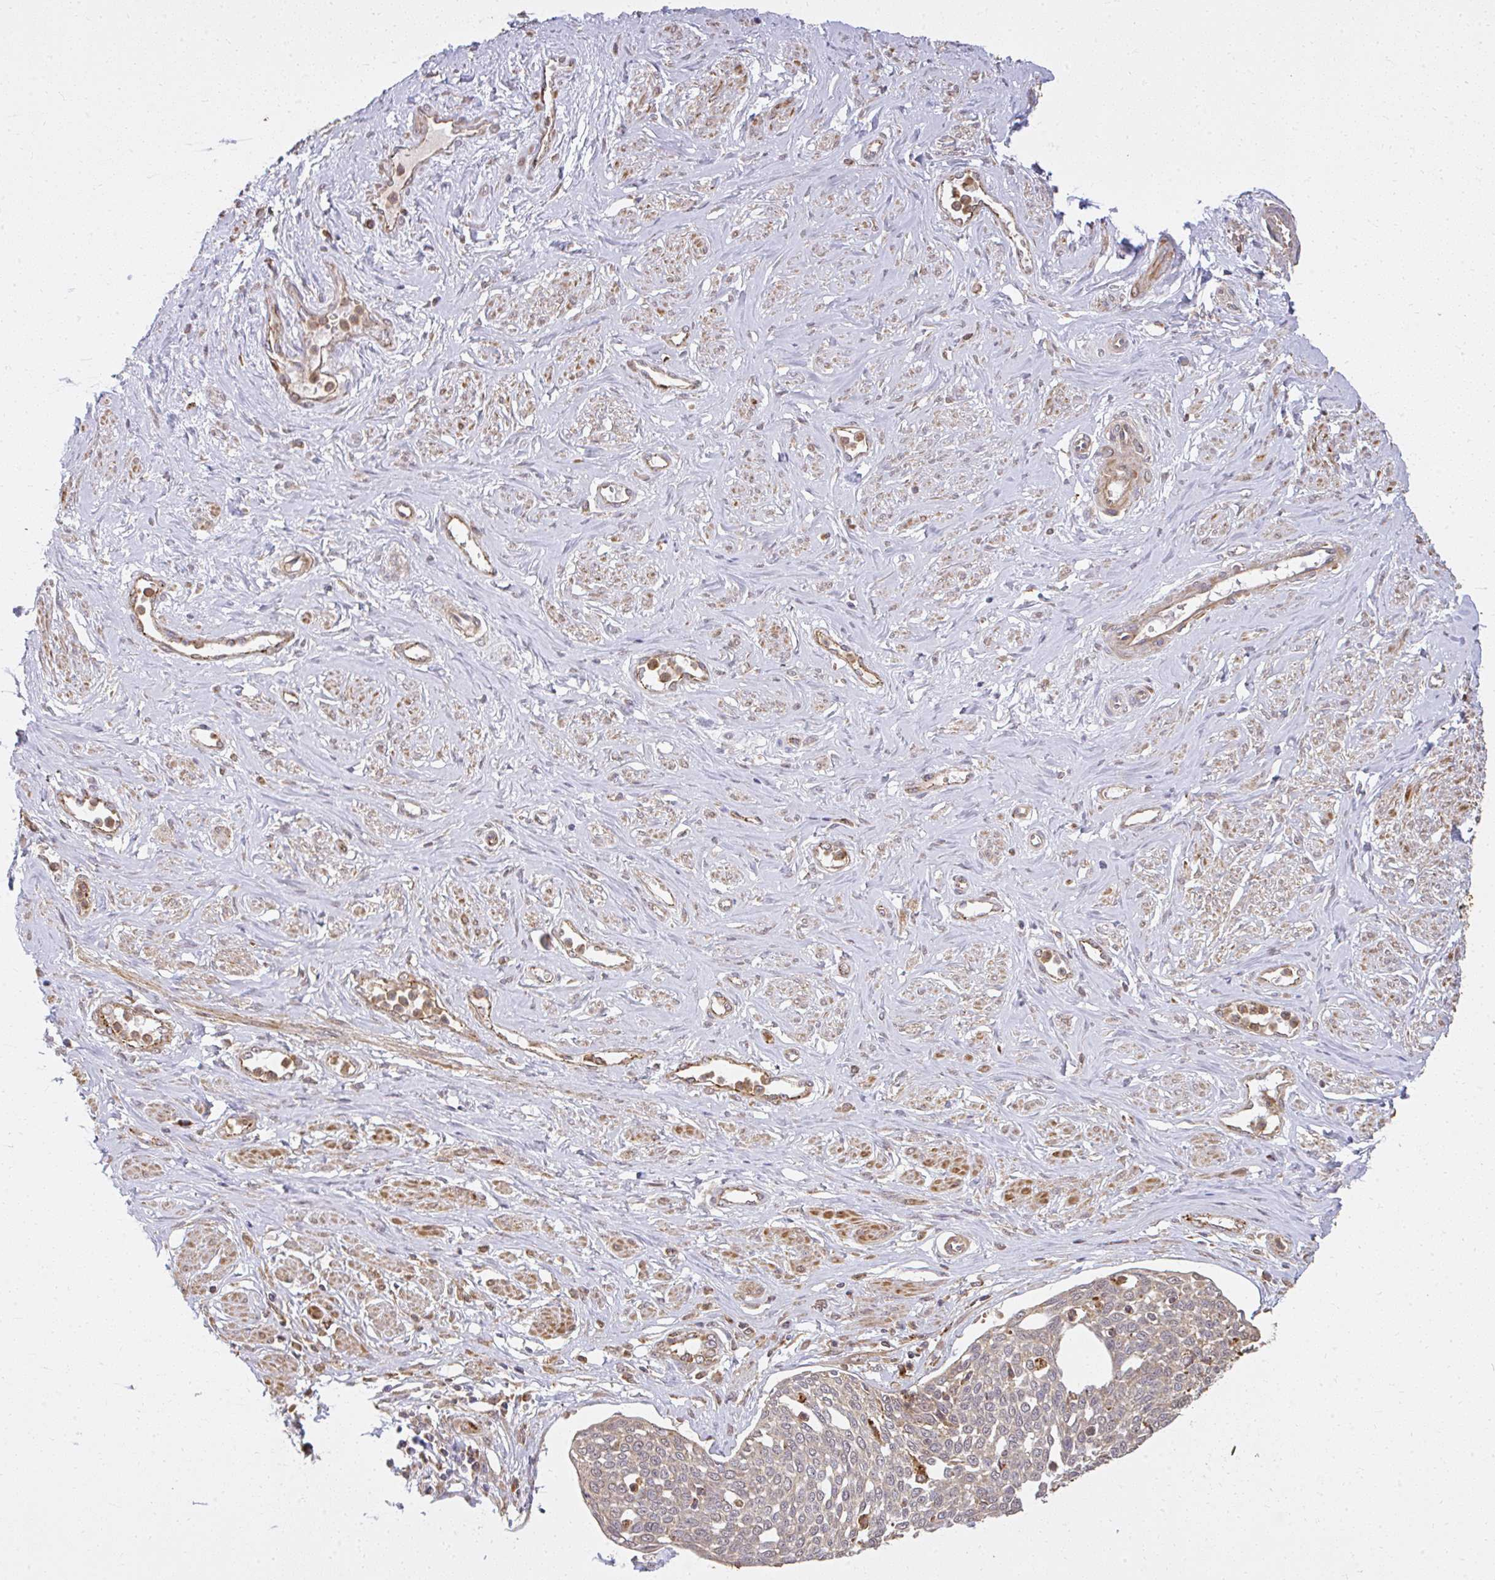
{"staining": {"intensity": "weak", "quantity": ">75%", "location": "cytoplasmic/membranous"}, "tissue": "cervical cancer", "cell_type": "Tumor cells", "image_type": "cancer", "snomed": [{"axis": "morphology", "description": "Squamous cell carcinoma, NOS"}, {"axis": "topography", "description": "Cervix"}], "caption": "The histopathology image shows staining of cervical cancer, revealing weak cytoplasmic/membranous protein expression (brown color) within tumor cells.", "gene": "GNS", "patient": {"sex": "female", "age": 34}}